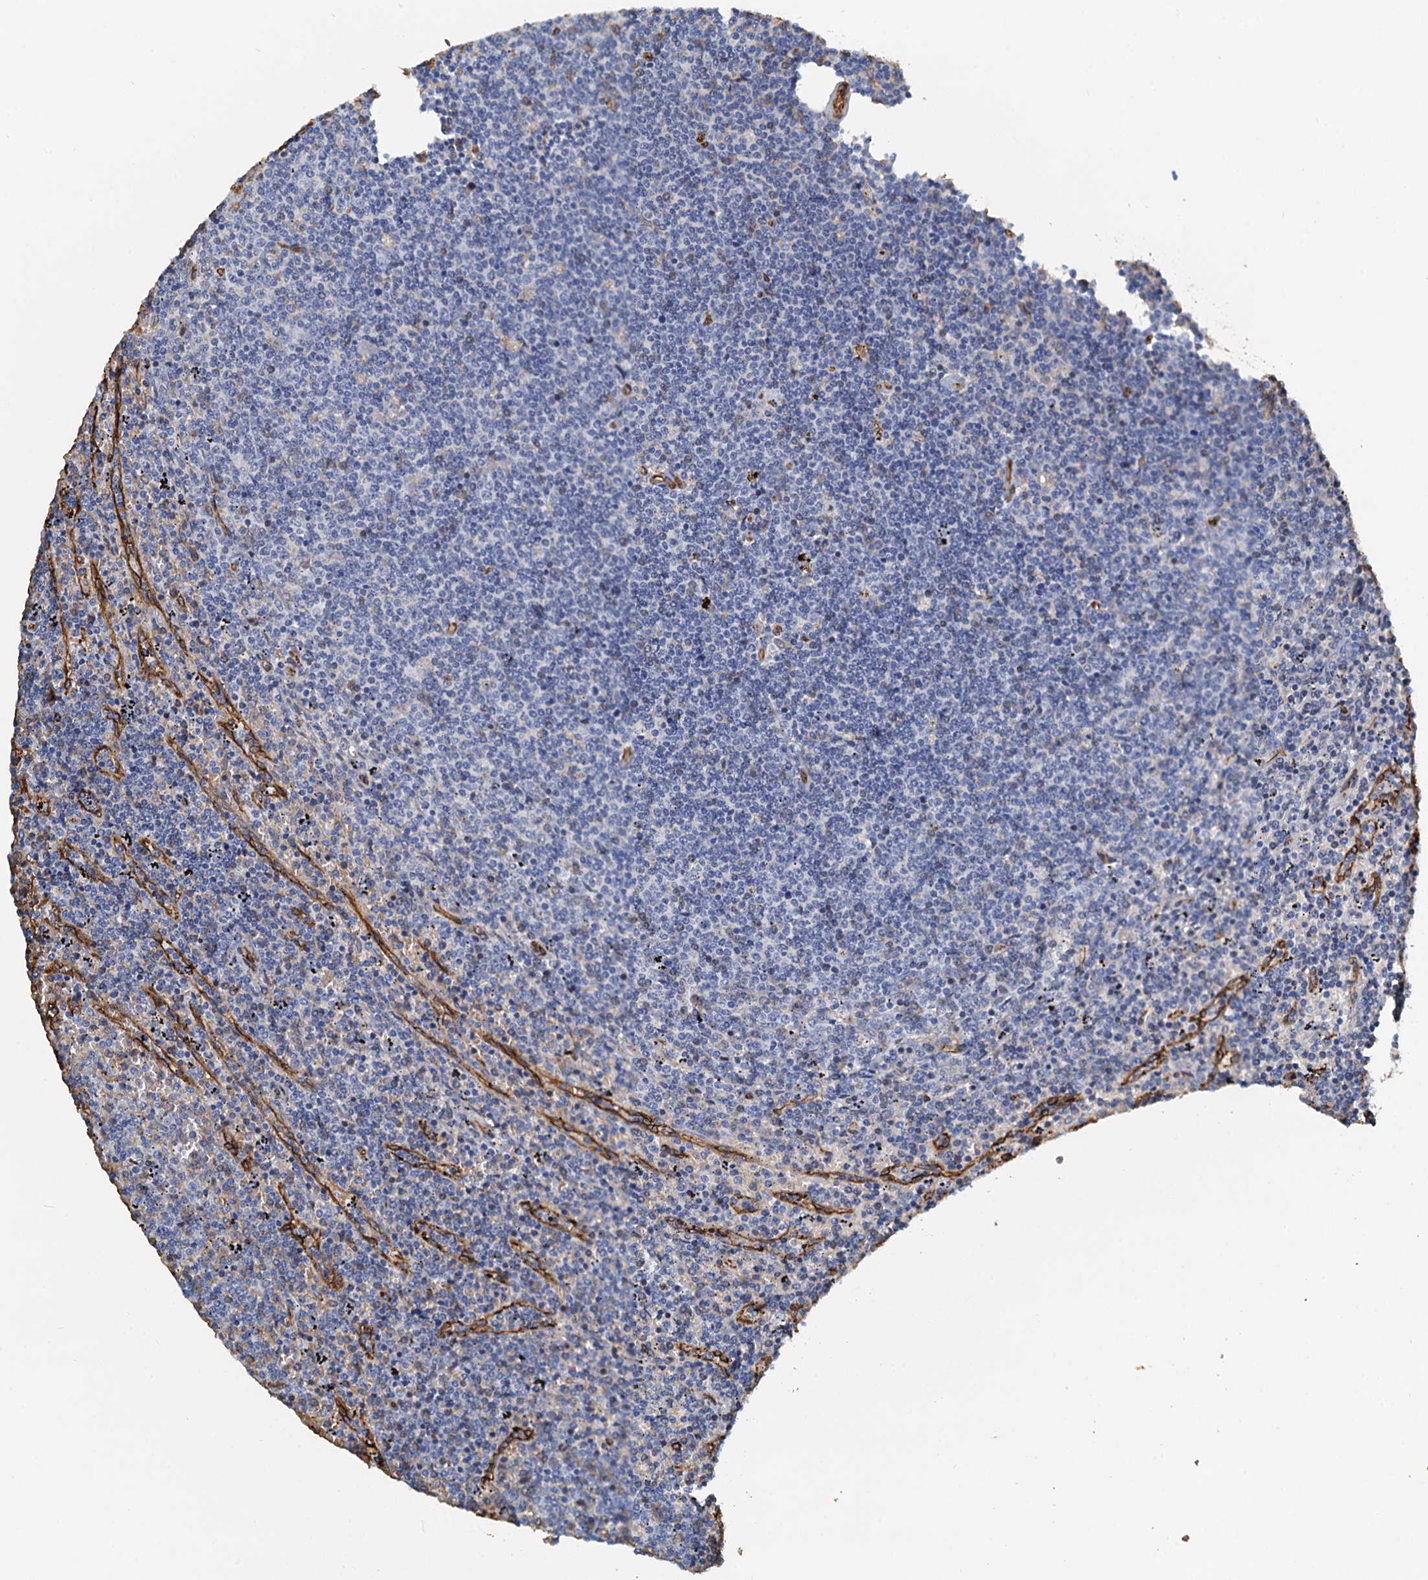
{"staining": {"intensity": "negative", "quantity": "none", "location": "none"}, "tissue": "lymphoma", "cell_type": "Tumor cells", "image_type": "cancer", "snomed": [{"axis": "morphology", "description": "Malignant lymphoma, non-Hodgkin's type, Low grade"}, {"axis": "topography", "description": "Spleen"}], "caption": "Immunohistochemical staining of human malignant lymphoma, non-Hodgkin's type (low-grade) exhibits no significant positivity in tumor cells.", "gene": "DGKG", "patient": {"sex": "female", "age": 50}}